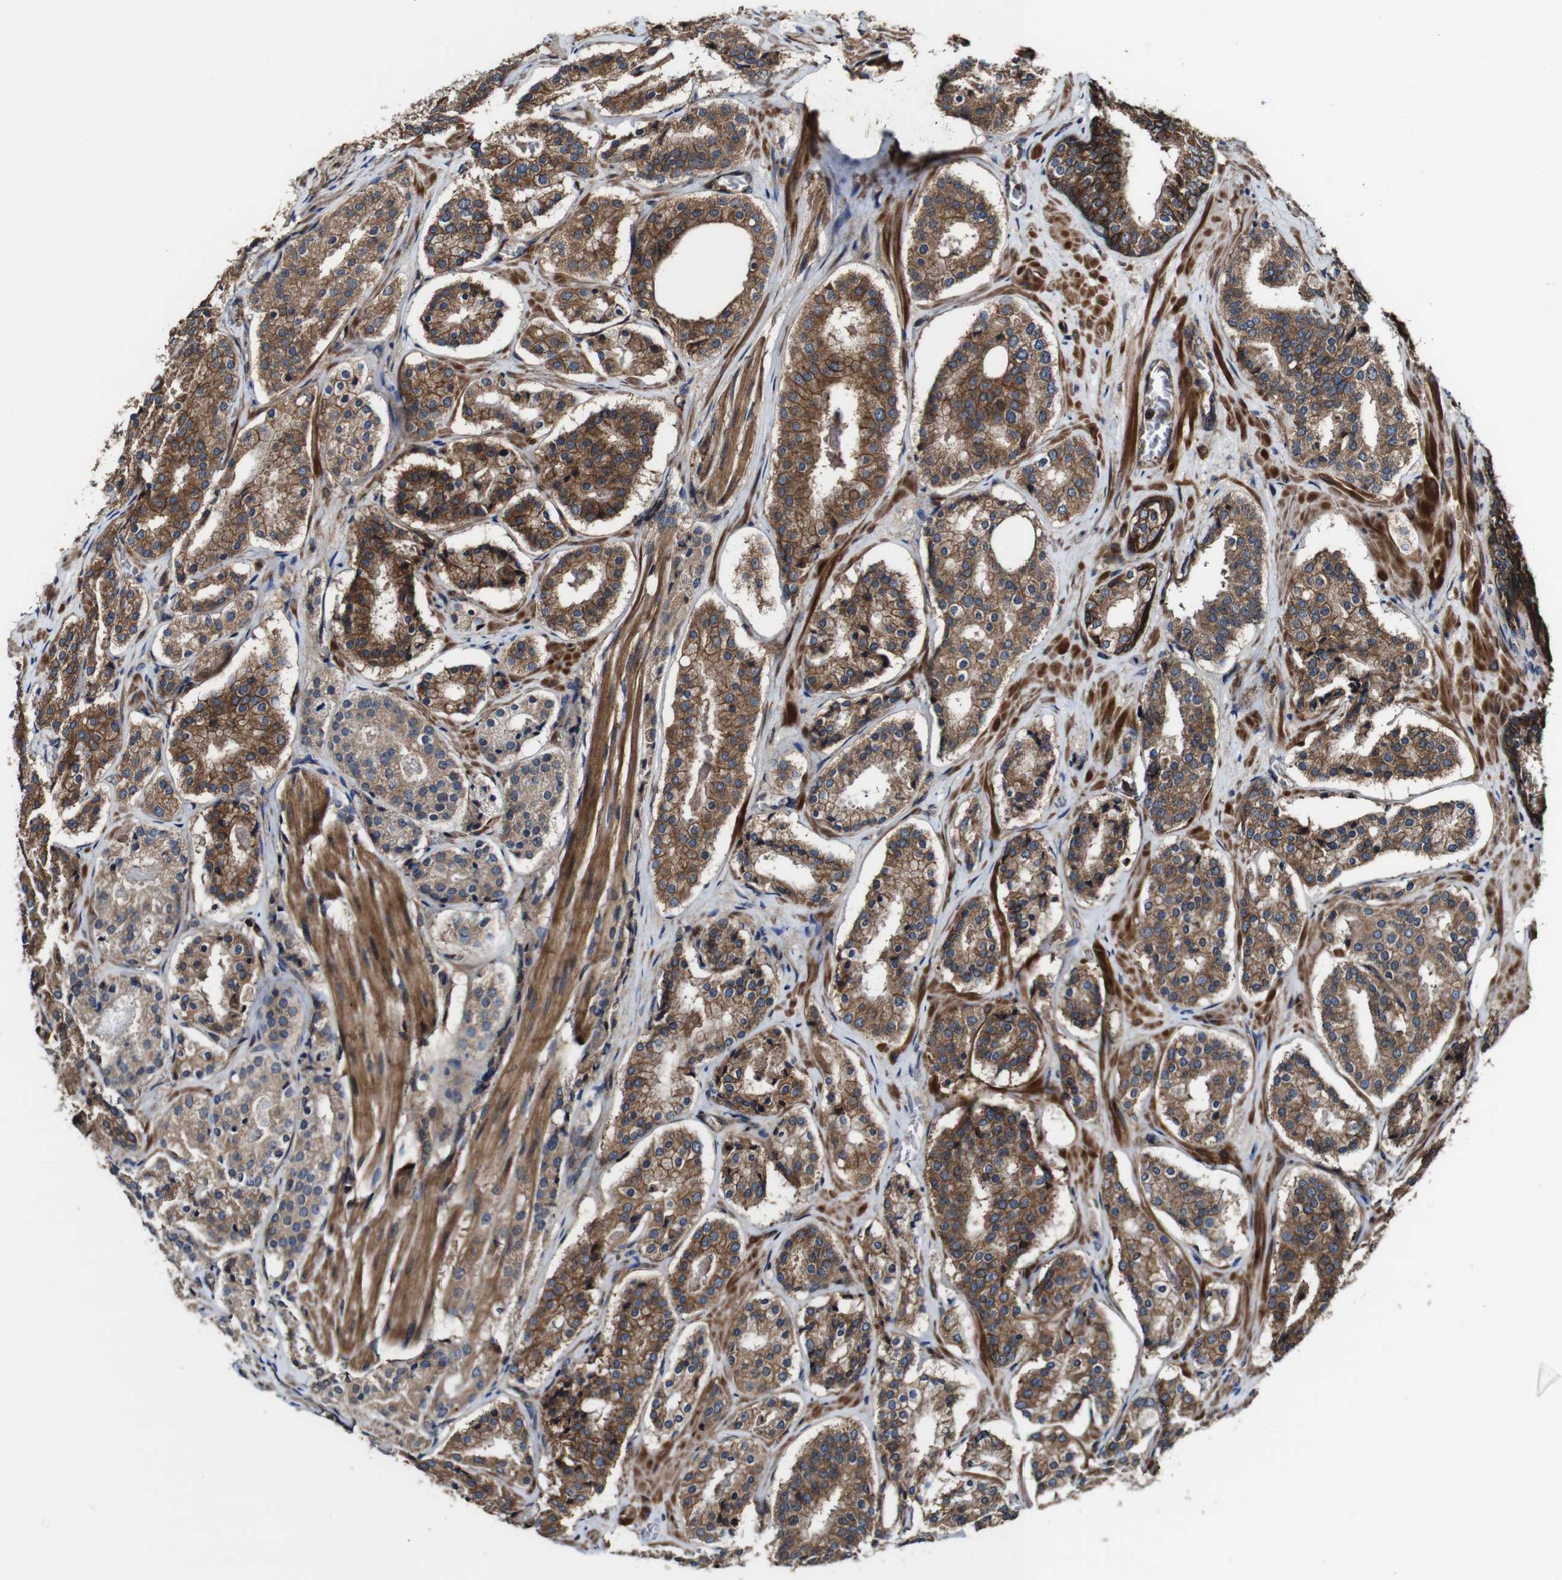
{"staining": {"intensity": "moderate", "quantity": ">75%", "location": "cytoplasmic/membranous"}, "tissue": "prostate cancer", "cell_type": "Tumor cells", "image_type": "cancer", "snomed": [{"axis": "morphology", "description": "Adenocarcinoma, High grade"}, {"axis": "topography", "description": "Prostate"}], "caption": "Protein staining exhibits moderate cytoplasmic/membranous expression in approximately >75% of tumor cells in prostate adenocarcinoma (high-grade). (Stains: DAB in brown, nuclei in blue, Microscopy: brightfield microscopy at high magnification).", "gene": "TNIK", "patient": {"sex": "male", "age": 60}}